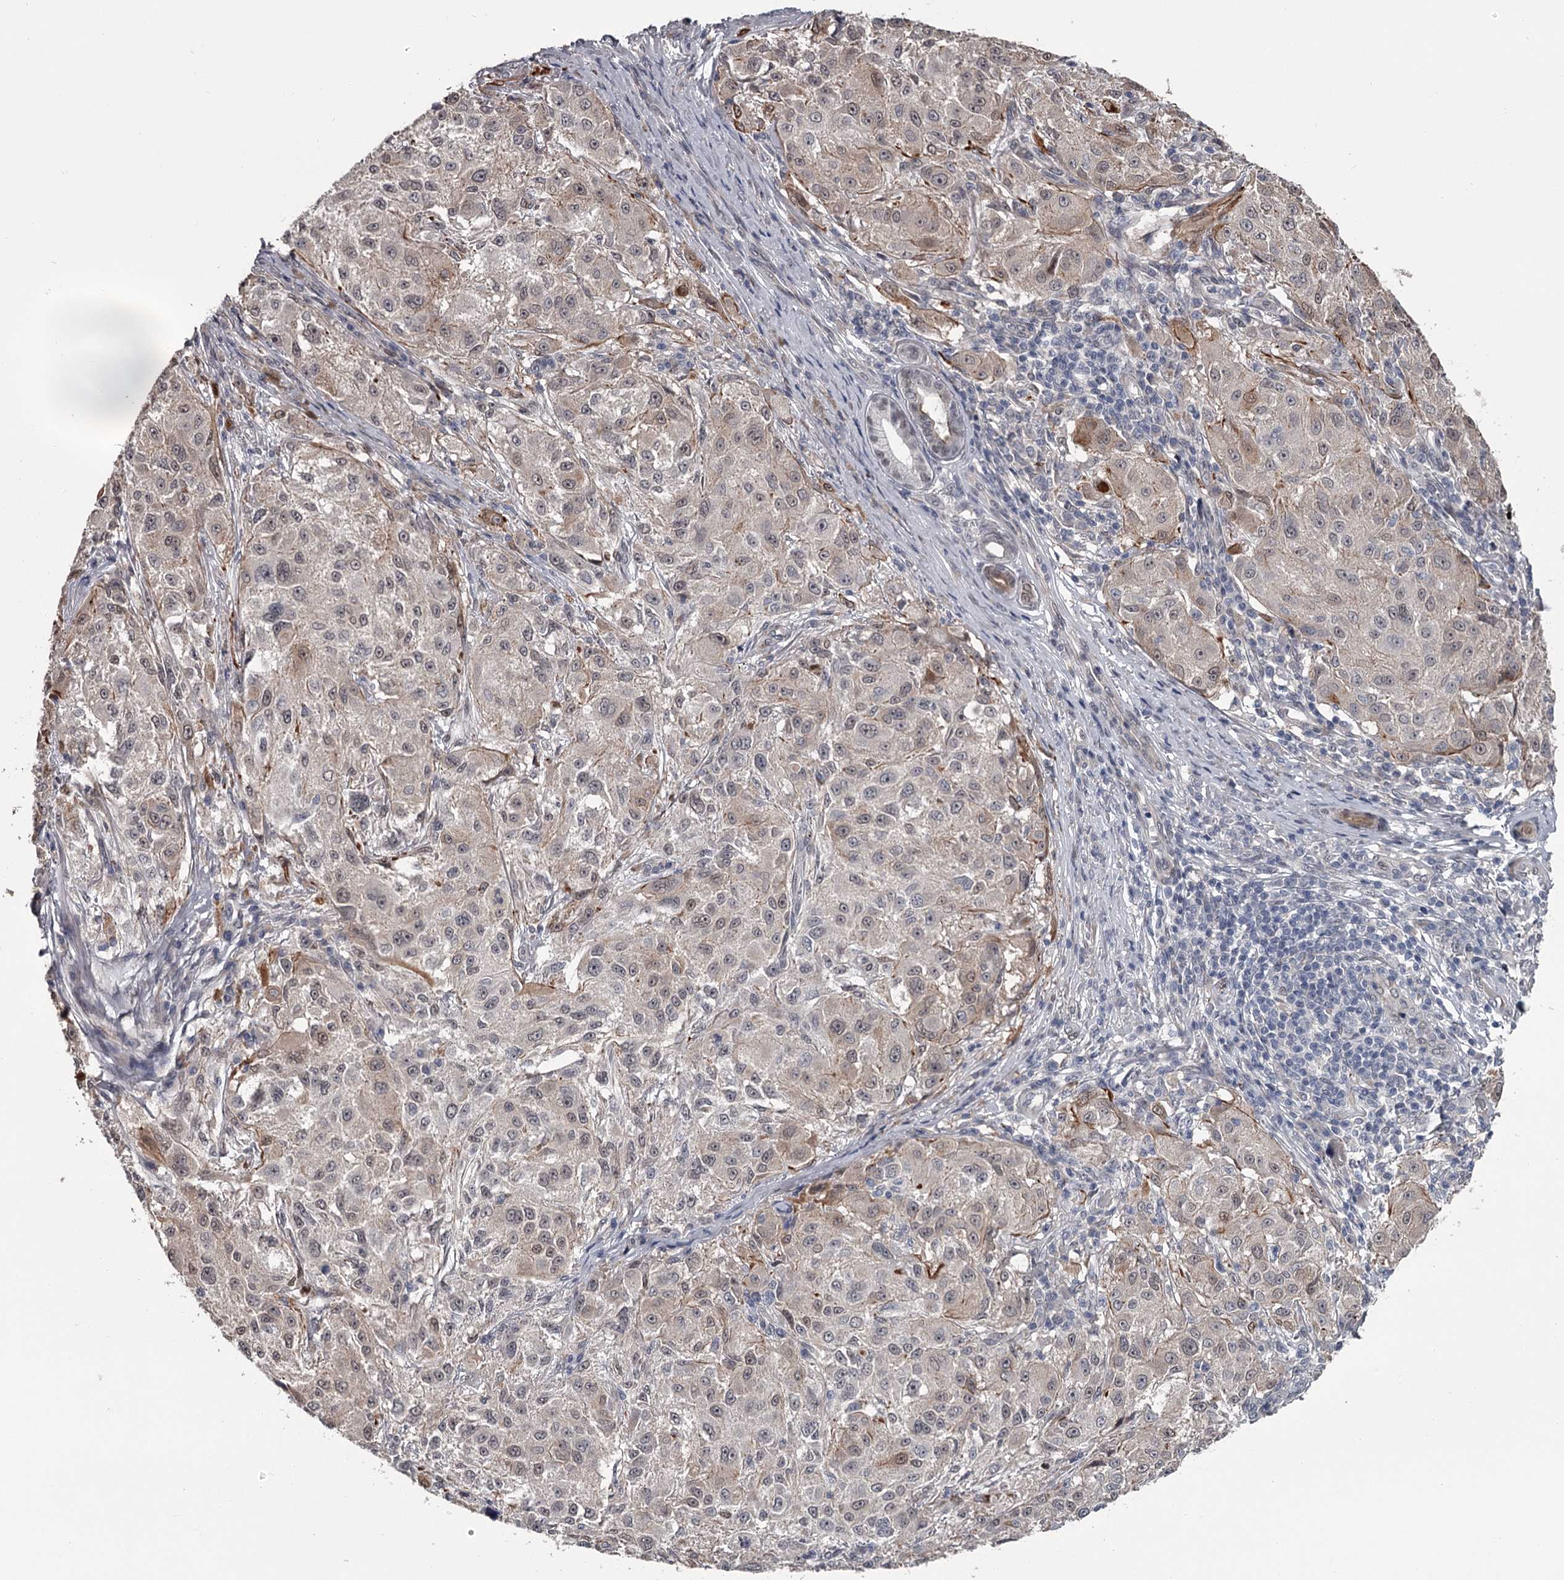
{"staining": {"intensity": "negative", "quantity": "none", "location": "none"}, "tissue": "melanoma", "cell_type": "Tumor cells", "image_type": "cancer", "snomed": [{"axis": "morphology", "description": "Necrosis, NOS"}, {"axis": "morphology", "description": "Malignant melanoma, NOS"}, {"axis": "topography", "description": "Skin"}], "caption": "A high-resolution histopathology image shows immunohistochemistry (IHC) staining of malignant melanoma, which exhibits no significant staining in tumor cells.", "gene": "PRPF40B", "patient": {"sex": "female", "age": 87}}